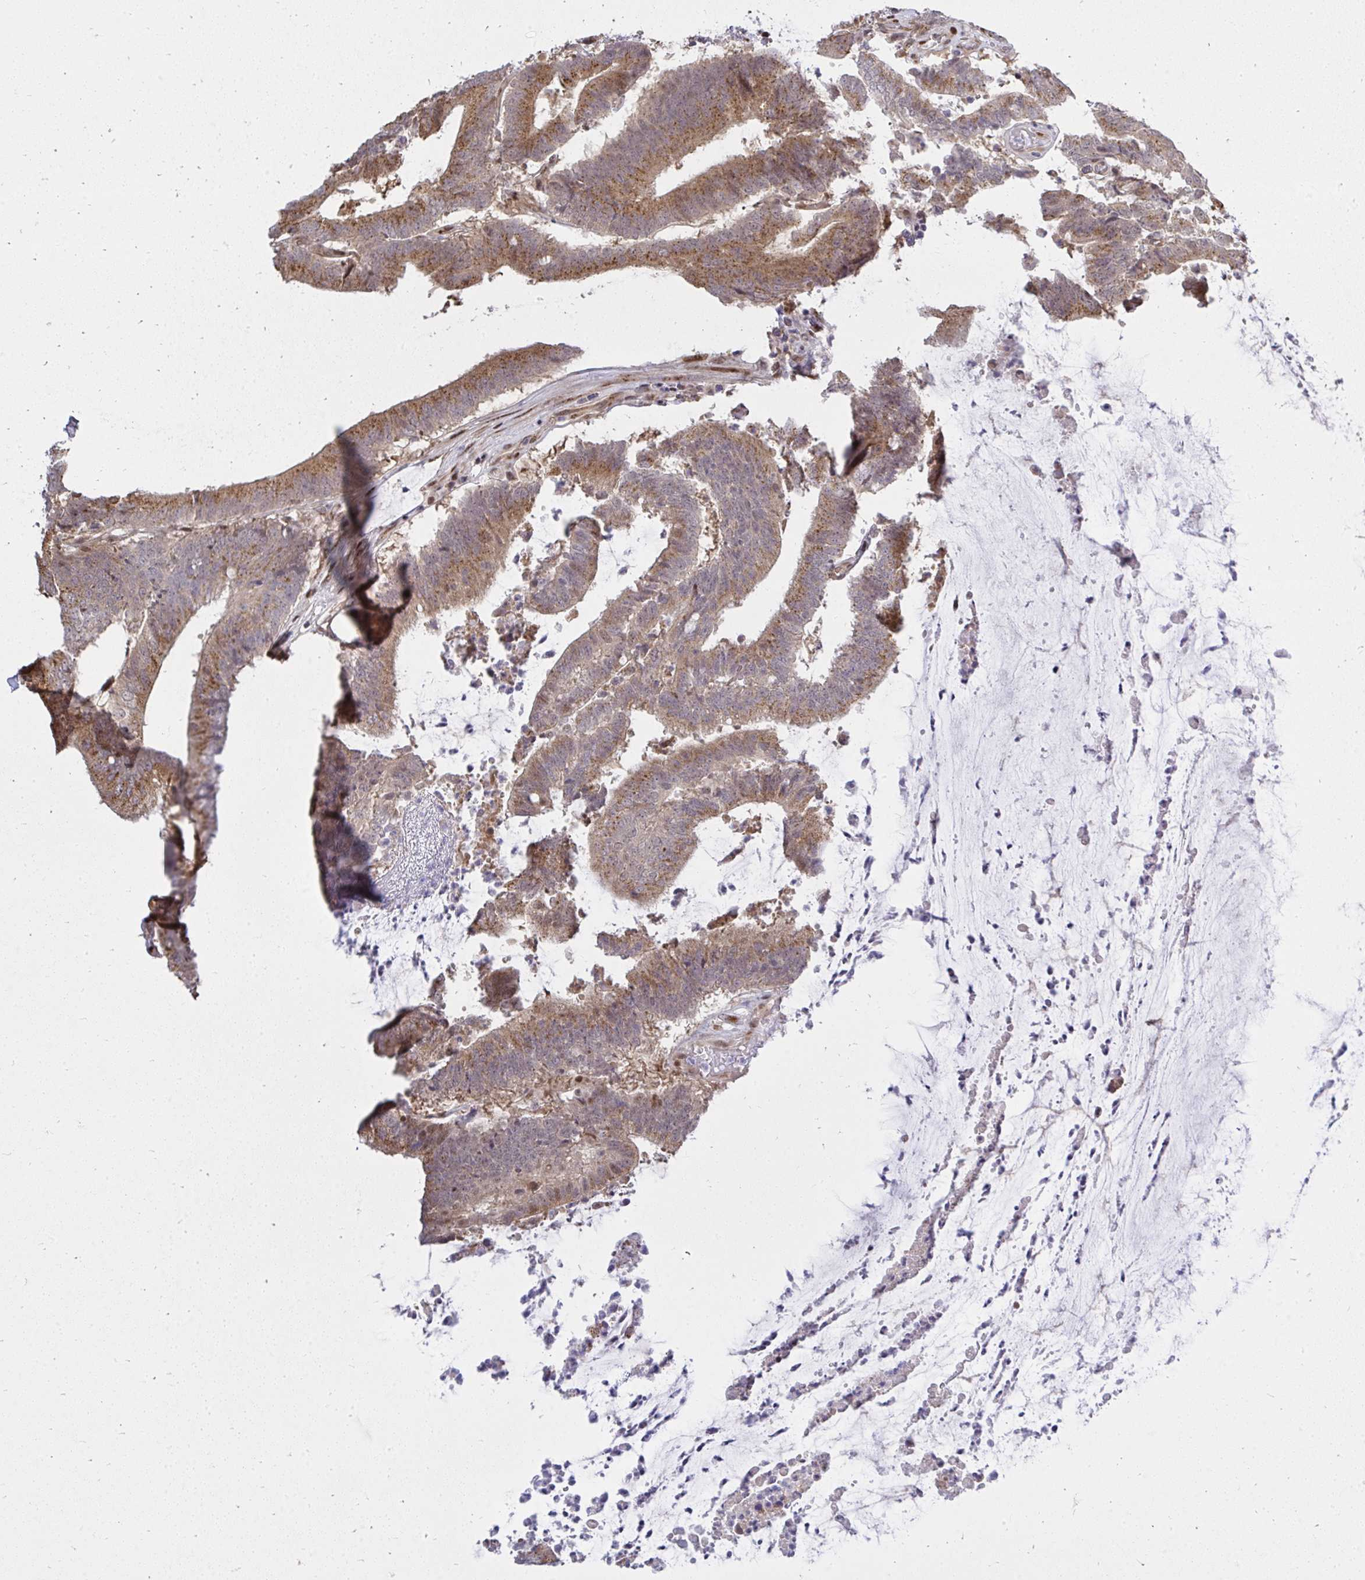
{"staining": {"intensity": "moderate", "quantity": ">75%", "location": "cytoplasmic/membranous"}, "tissue": "colorectal cancer", "cell_type": "Tumor cells", "image_type": "cancer", "snomed": [{"axis": "morphology", "description": "Adenocarcinoma, NOS"}, {"axis": "topography", "description": "Colon"}], "caption": "Colorectal adenocarcinoma stained with immunohistochemistry (IHC) displays moderate cytoplasmic/membranous expression in approximately >75% of tumor cells. The staining was performed using DAB (3,3'-diaminobenzidine) to visualize the protein expression in brown, while the nuclei were stained in blue with hematoxylin (Magnification: 20x).", "gene": "PIGY", "patient": {"sex": "female", "age": 43}}